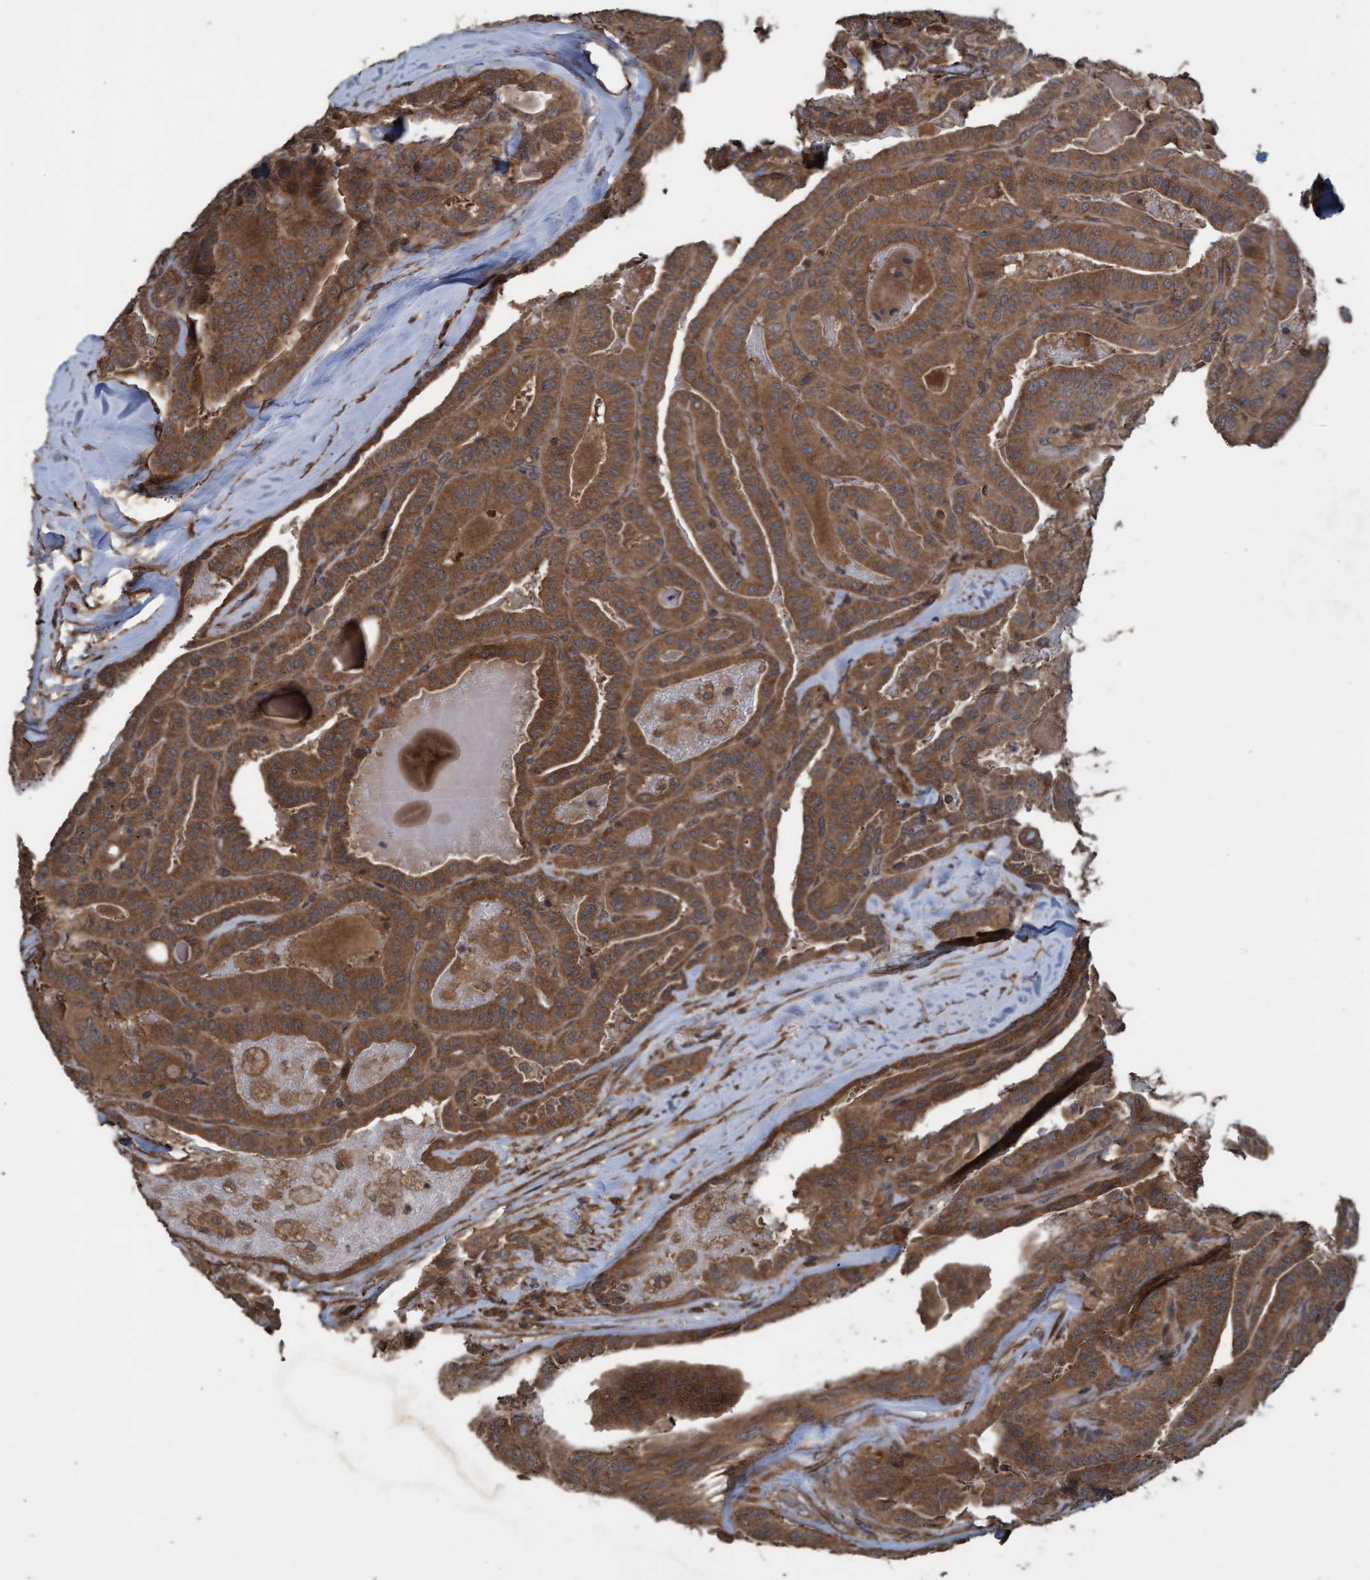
{"staining": {"intensity": "strong", "quantity": ">75%", "location": "cytoplasmic/membranous"}, "tissue": "thyroid cancer", "cell_type": "Tumor cells", "image_type": "cancer", "snomed": [{"axis": "morphology", "description": "Papillary adenocarcinoma, NOS"}, {"axis": "topography", "description": "Thyroid gland"}], "caption": "Brown immunohistochemical staining in papillary adenocarcinoma (thyroid) displays strong cytoplasmic/membranous positivity in about >75% of tumor cells.", "gene": "GGT6", "patient": {"sex": "male", "age": 77}}